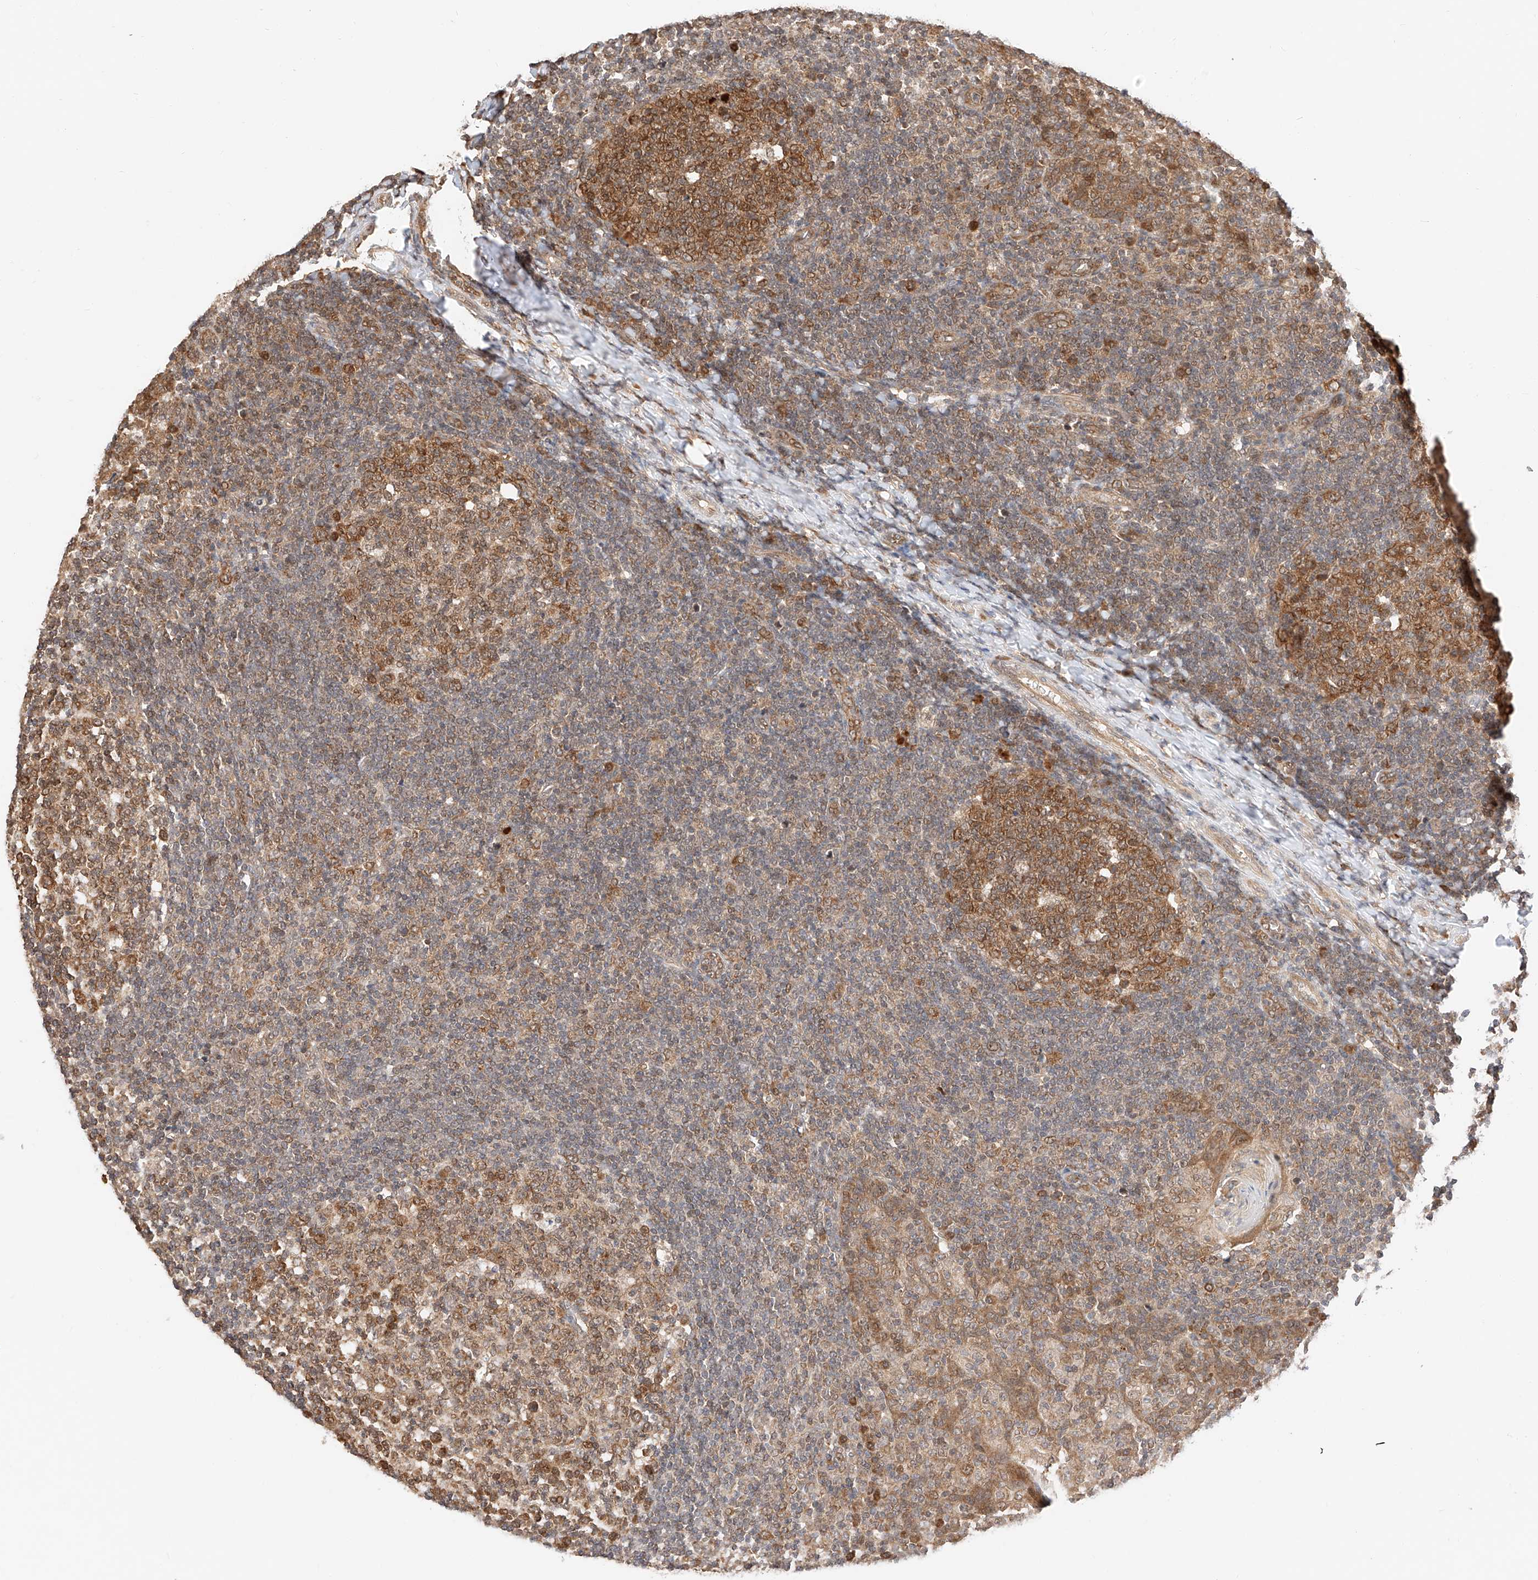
{"staining": {"intensity": "strong", "quantity": ">75%", "location": "cytoplasmic/membranous"}, "tissue": "tonsil", "cell_type": "Germinal center cells", "image_type": "normal", "snomed": [{"axis": "morphology", "description": "Normal tissue, NOS"}, {"axis": "topography", "description": "Tonsil"}], "caption": "A photomicrograph showing strong cytoplasmic/membranous staining in about >75% of germinal center cells in benign tonsil, as visualized by brown immunohistochemical staining.", "gene": "EIF4H", "patient": {"sex": "female", "age": 19}}